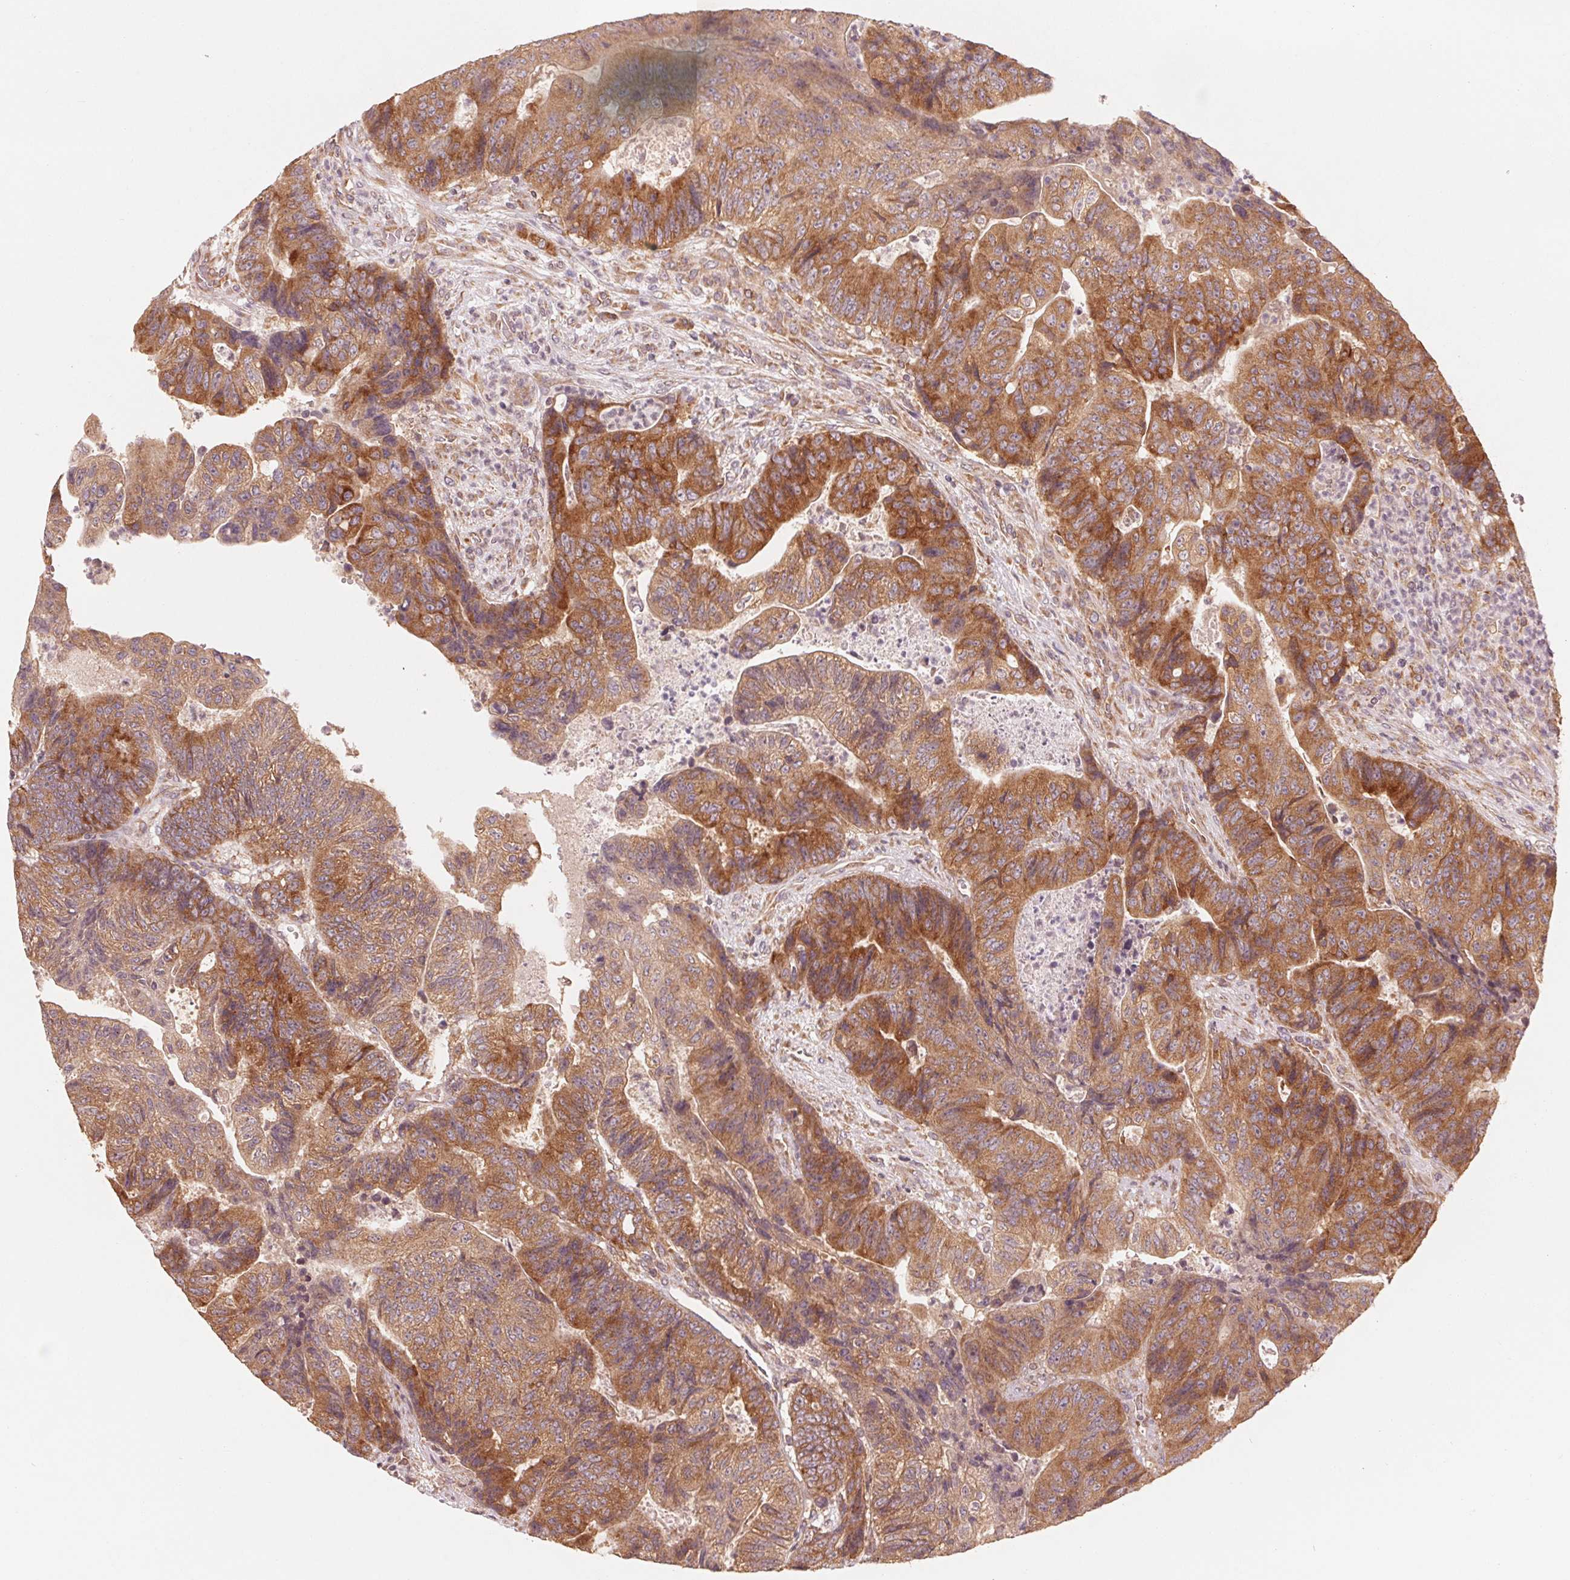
{"staining": {"intensity": "strong", "quantity": ">75%", "location": "cytoplasmic/membranous"}, "tissue": "colorectal cancer", "cell_type": "Tumor cells", "image_type": "cancer", "snomed": [{"axis": "morphology", "description": "Normal tissue, NOS"}, {"axis": "morphology", "description": "Adenocarcinoma, NOS"}, {"axis": "topography", "description": "Colon"}], "caption": "This micrograph exhibits colorectal cancer (adenocarcinoma) stained with immunohistochemistry to label a protein in brown. The cytoplasmic/membranous of tumor cells show strong positivity for the protein. Nuclei are counter-stained blue.", "gene": "GIGYF2", "patient": {"sex": "female", "age": 48}}